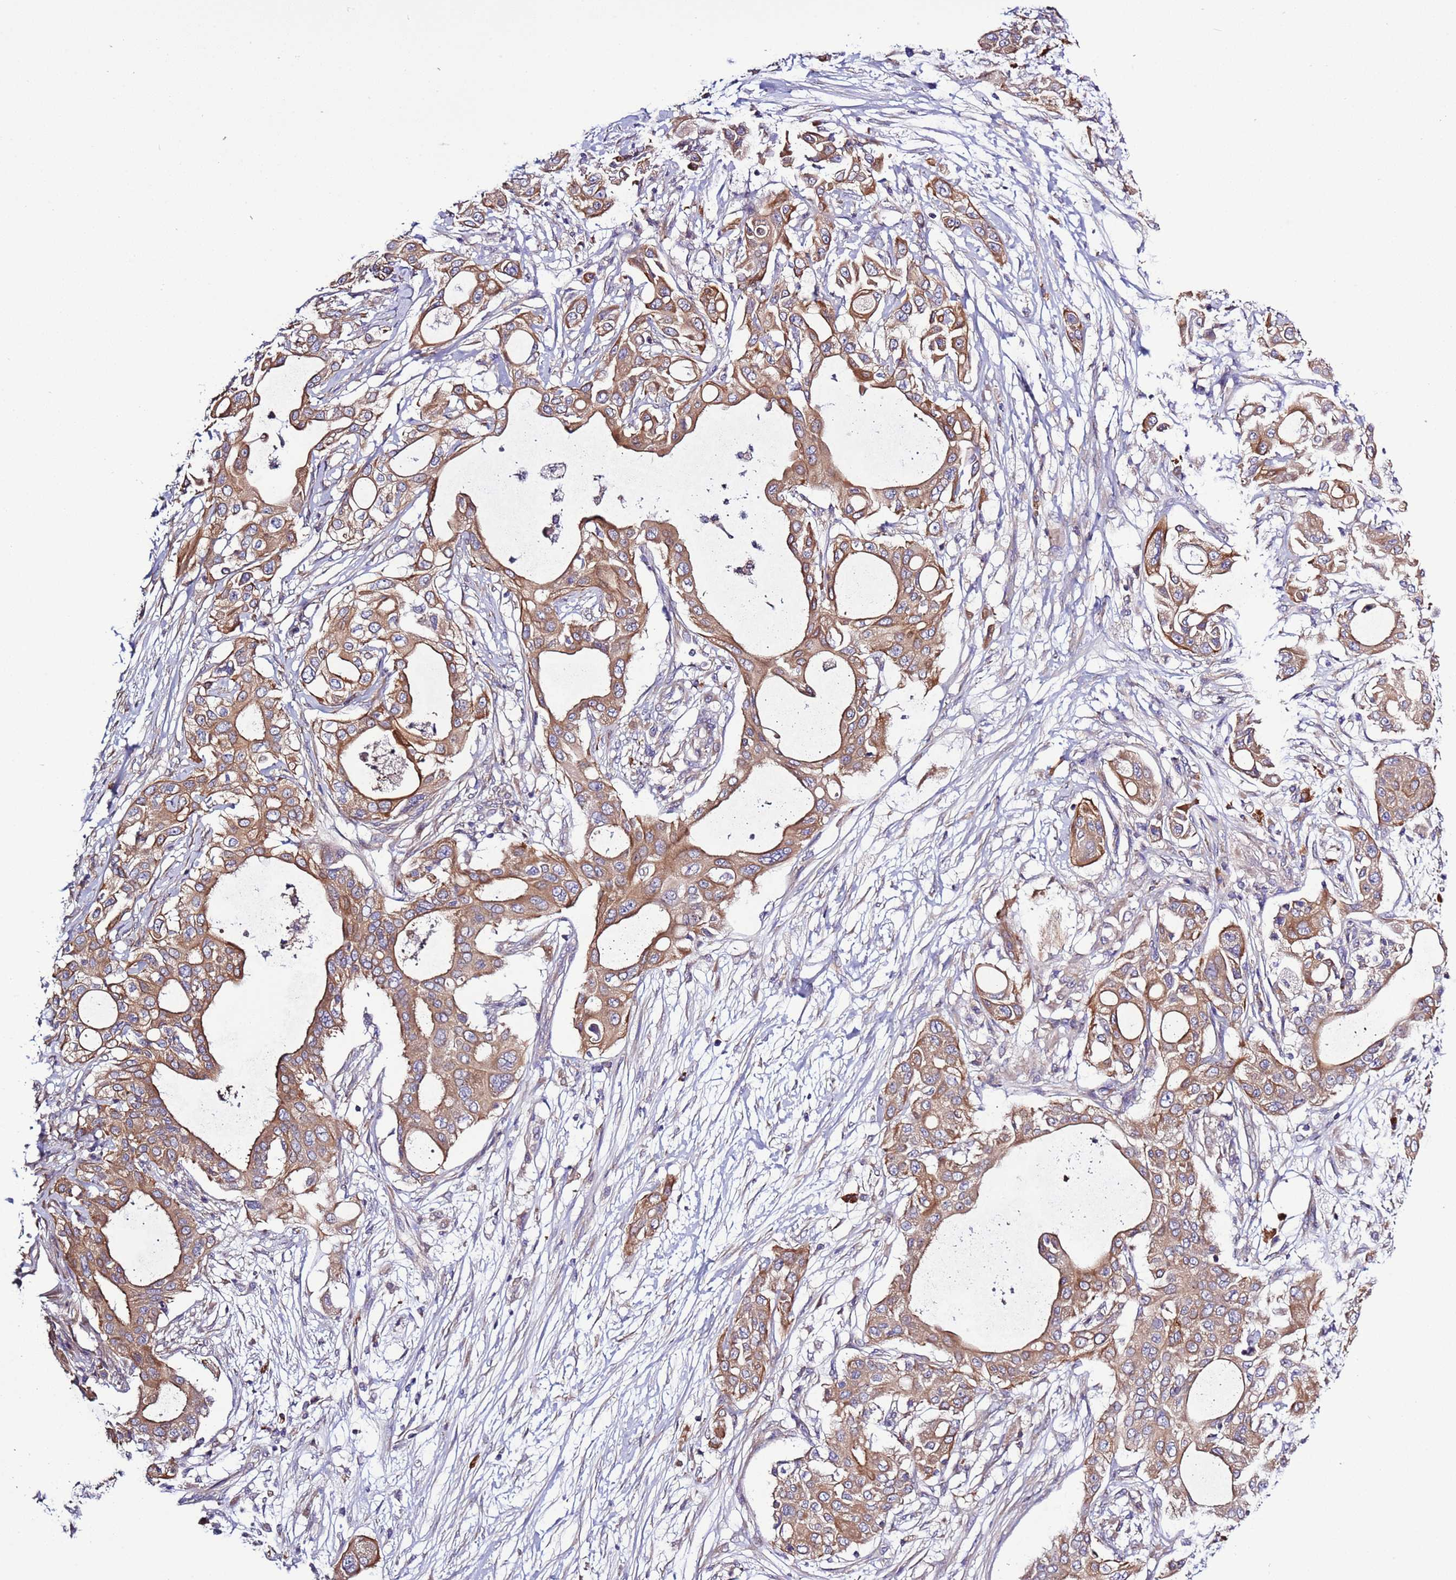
{"staining": {"intensity": "moderate", "quantity": ">75%", "location": "cytoplasmic/membranous"}, "tissue": "pancreatic cancer", "cell_type": "Tumor cells", "image_type": "cancer", "snomed": [{"axis": "morphology", "description": "Adenocarcinoma, NOS"}, {"axis": "topography", "description": "Pancreas"}], "caption": "Human pancreatic cancer (adenocarcinoma) stained with a brown dye shows moderate cytoplasmic/membranous positive expression in about >75% of tumor cells.", "gene": "SPCS1", "patient": {"sex": "male", "age": 68}}